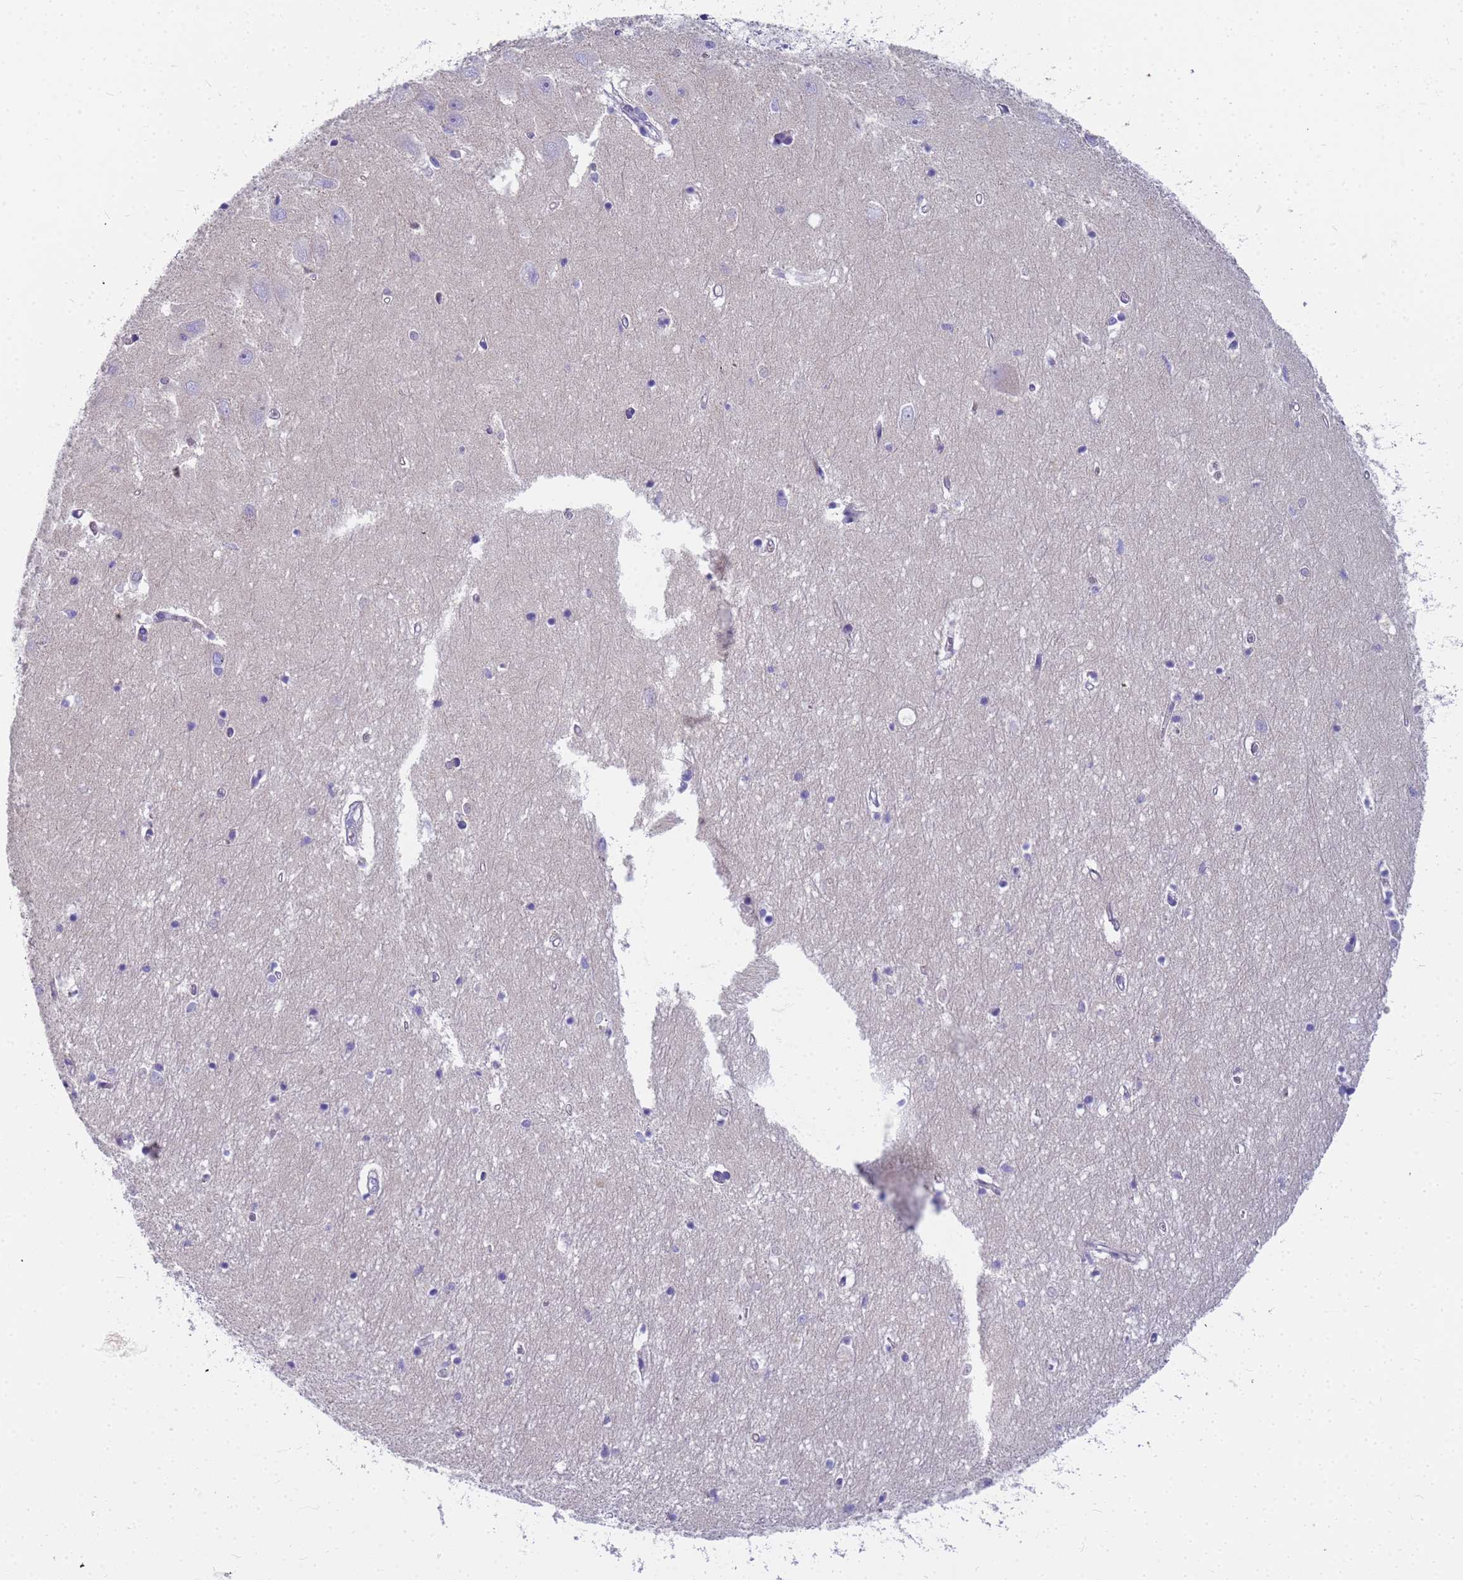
{"staining": {"intensity": "negative", "quantity": "none", "location": "none"}, "tissue": "hippocampus", "cell_type": "Glial cells", "image_type": "normal", "snomed": [{"axis": "morphology", "description": "Normal tissue, NOS"}, {"axis": "topography", "description": "Hippocampus"}], "caption": "Immunohistochemical staining of benign hippocampus exhibits no significant positivity in glial cells.", "gene": "RNASE2", "patient": {"sex": "female", "age": 64}}